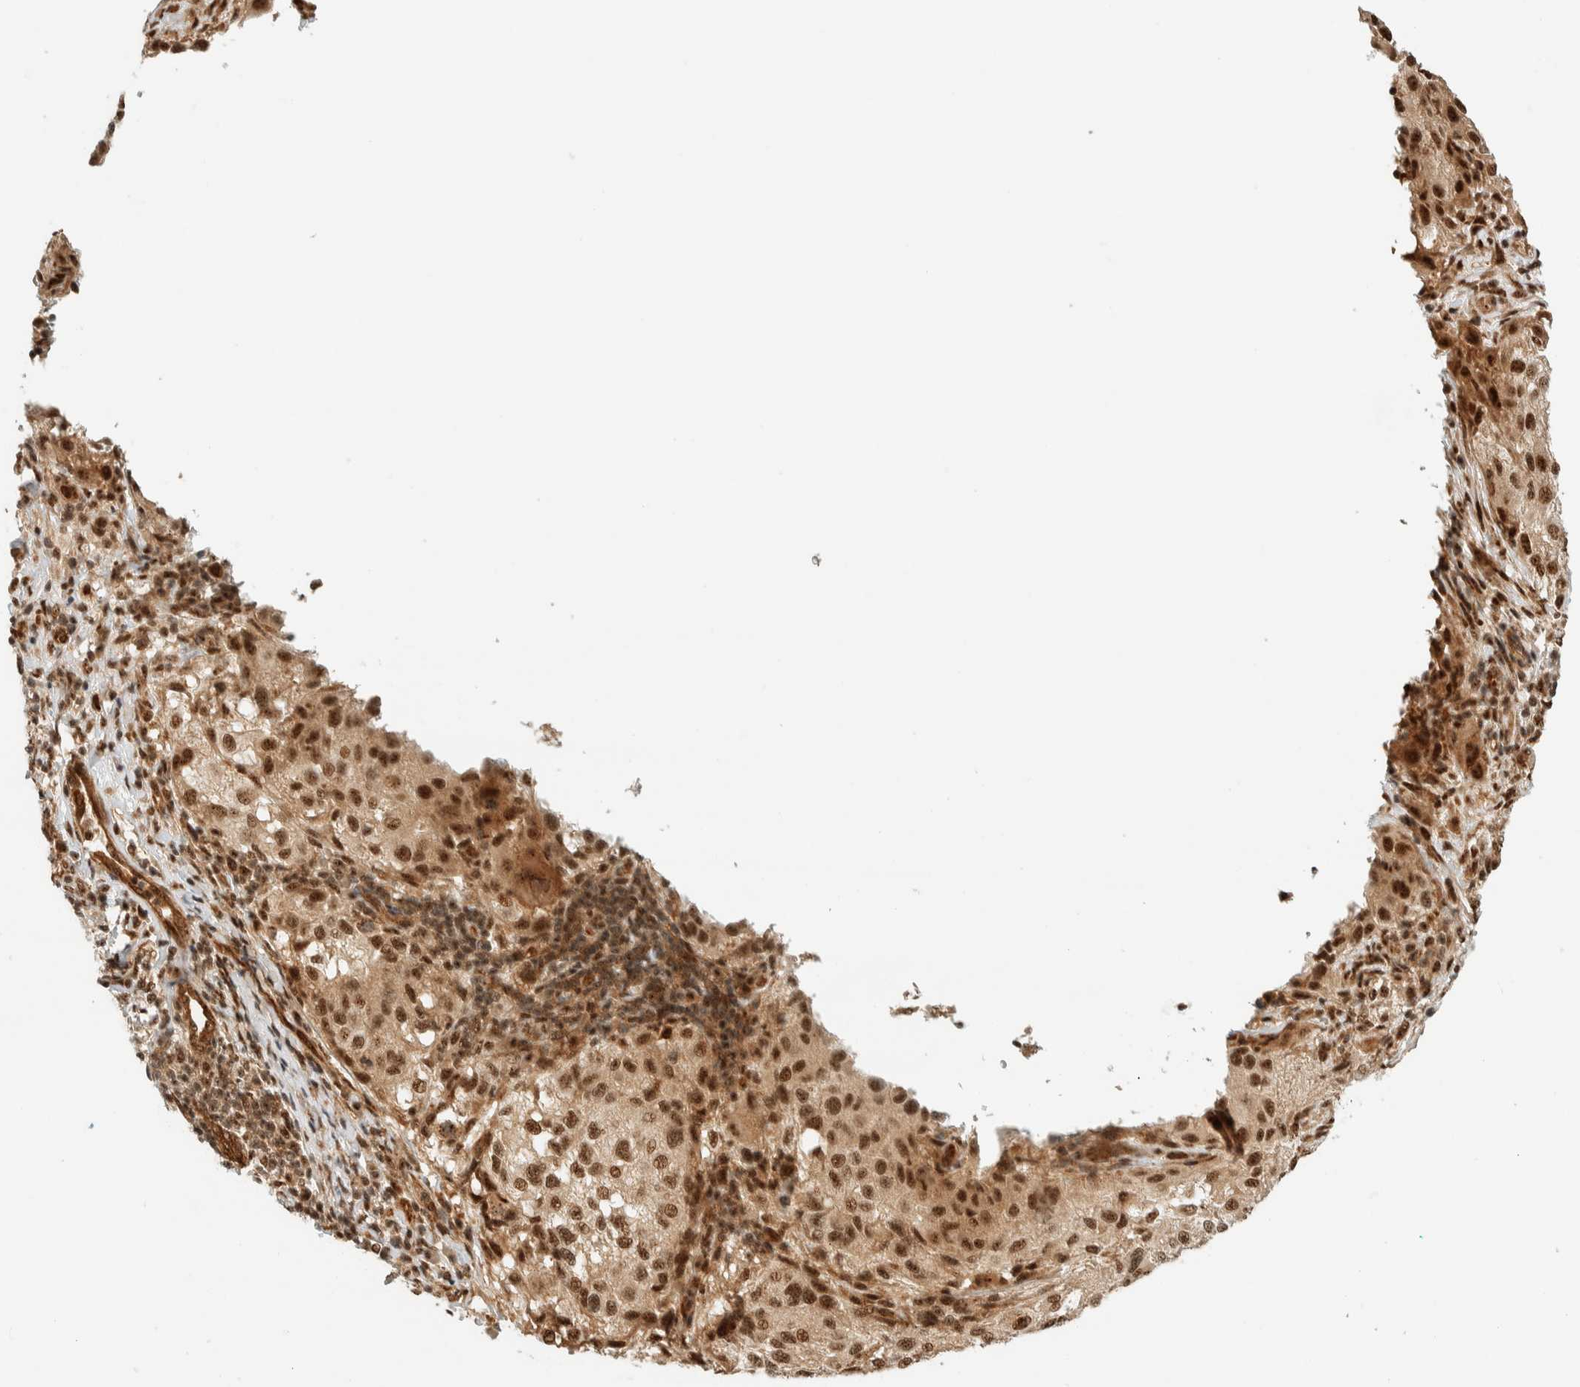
{"staining": {"intensity": "strong", "quantity": ">75%", "location": "nuclear"}, "tissue": "melanoma", "cell_type": "Tumor cells", "image_type": "cancer", "snomed": [{"axis": "morphology", "description": "Necrosis, NOS"}, {"axis": "morphology", "description": "Malignant melanoma, NOS"}, {"axis": "topography", "description": "Skin"}], "caption": "Immunohistochemical staining of human melanoma exhibits high levels of strong nuclear expression in about >75% of tumor cells. Ihc stains the protein of interest in brown and the nuclei are stained blue.", "gene": "SIK1", "patient": {"sex": "female", "age": 87}}